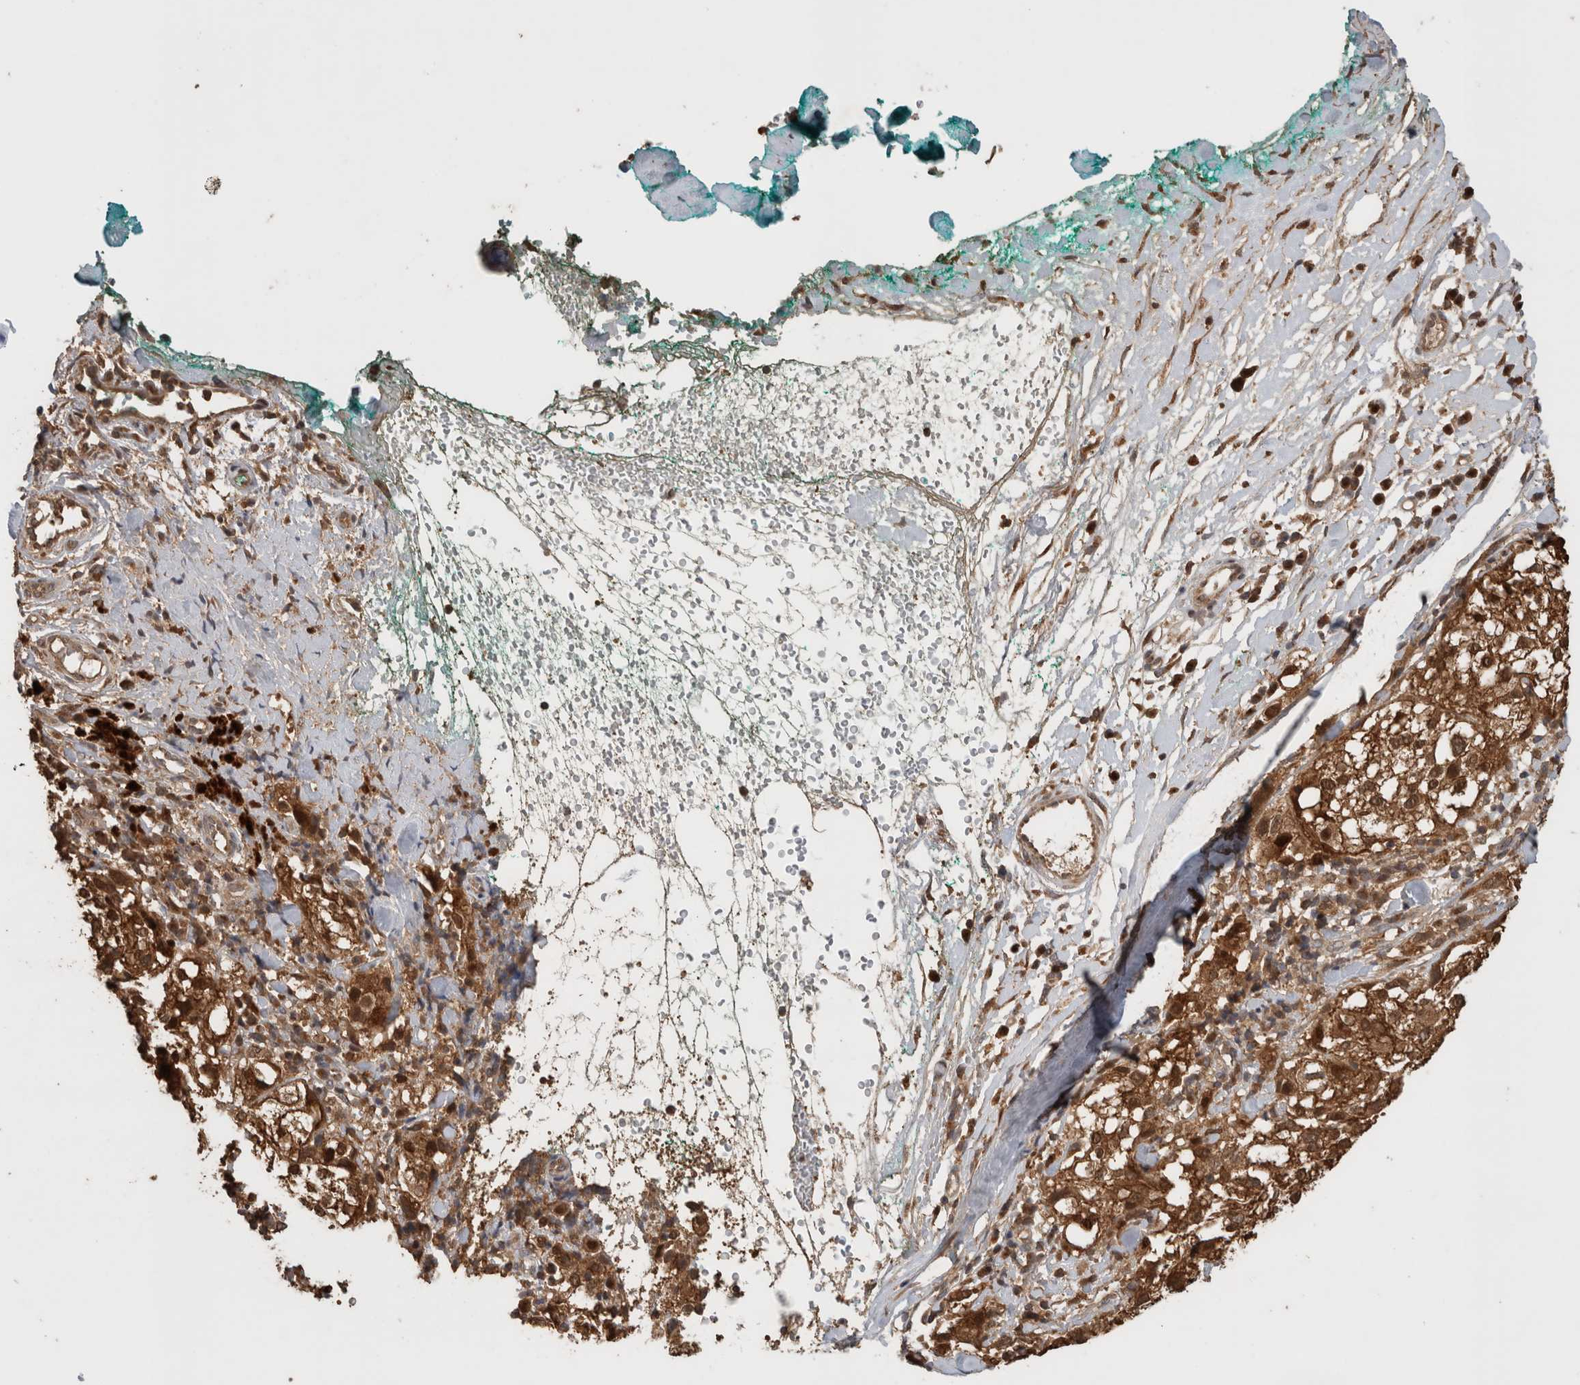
{"staining": {"intensity": "strong", "quantity": "25%-75%", "location": "cytoplasmic/membranous"}, "tissue": "melanoma", "cell_type": "Tumor cells", "image_type": "cancer", "snomed": [{"axis": "morphology", "description": "Necrosis, NOS"}, {"axis": "morphology", "description": "Malignant melanoma, NOS"}, {"axis": "topography", "description": "Skin"}], "caption": "Human malignant melanoma stained with a brown dye demonstrates strong cytoplasmic/membranous positive positivity in approximately 25%-75% of tumor cells.", "gene": "OTUD7B", "patient": {"sex": "female", "age": 87}}